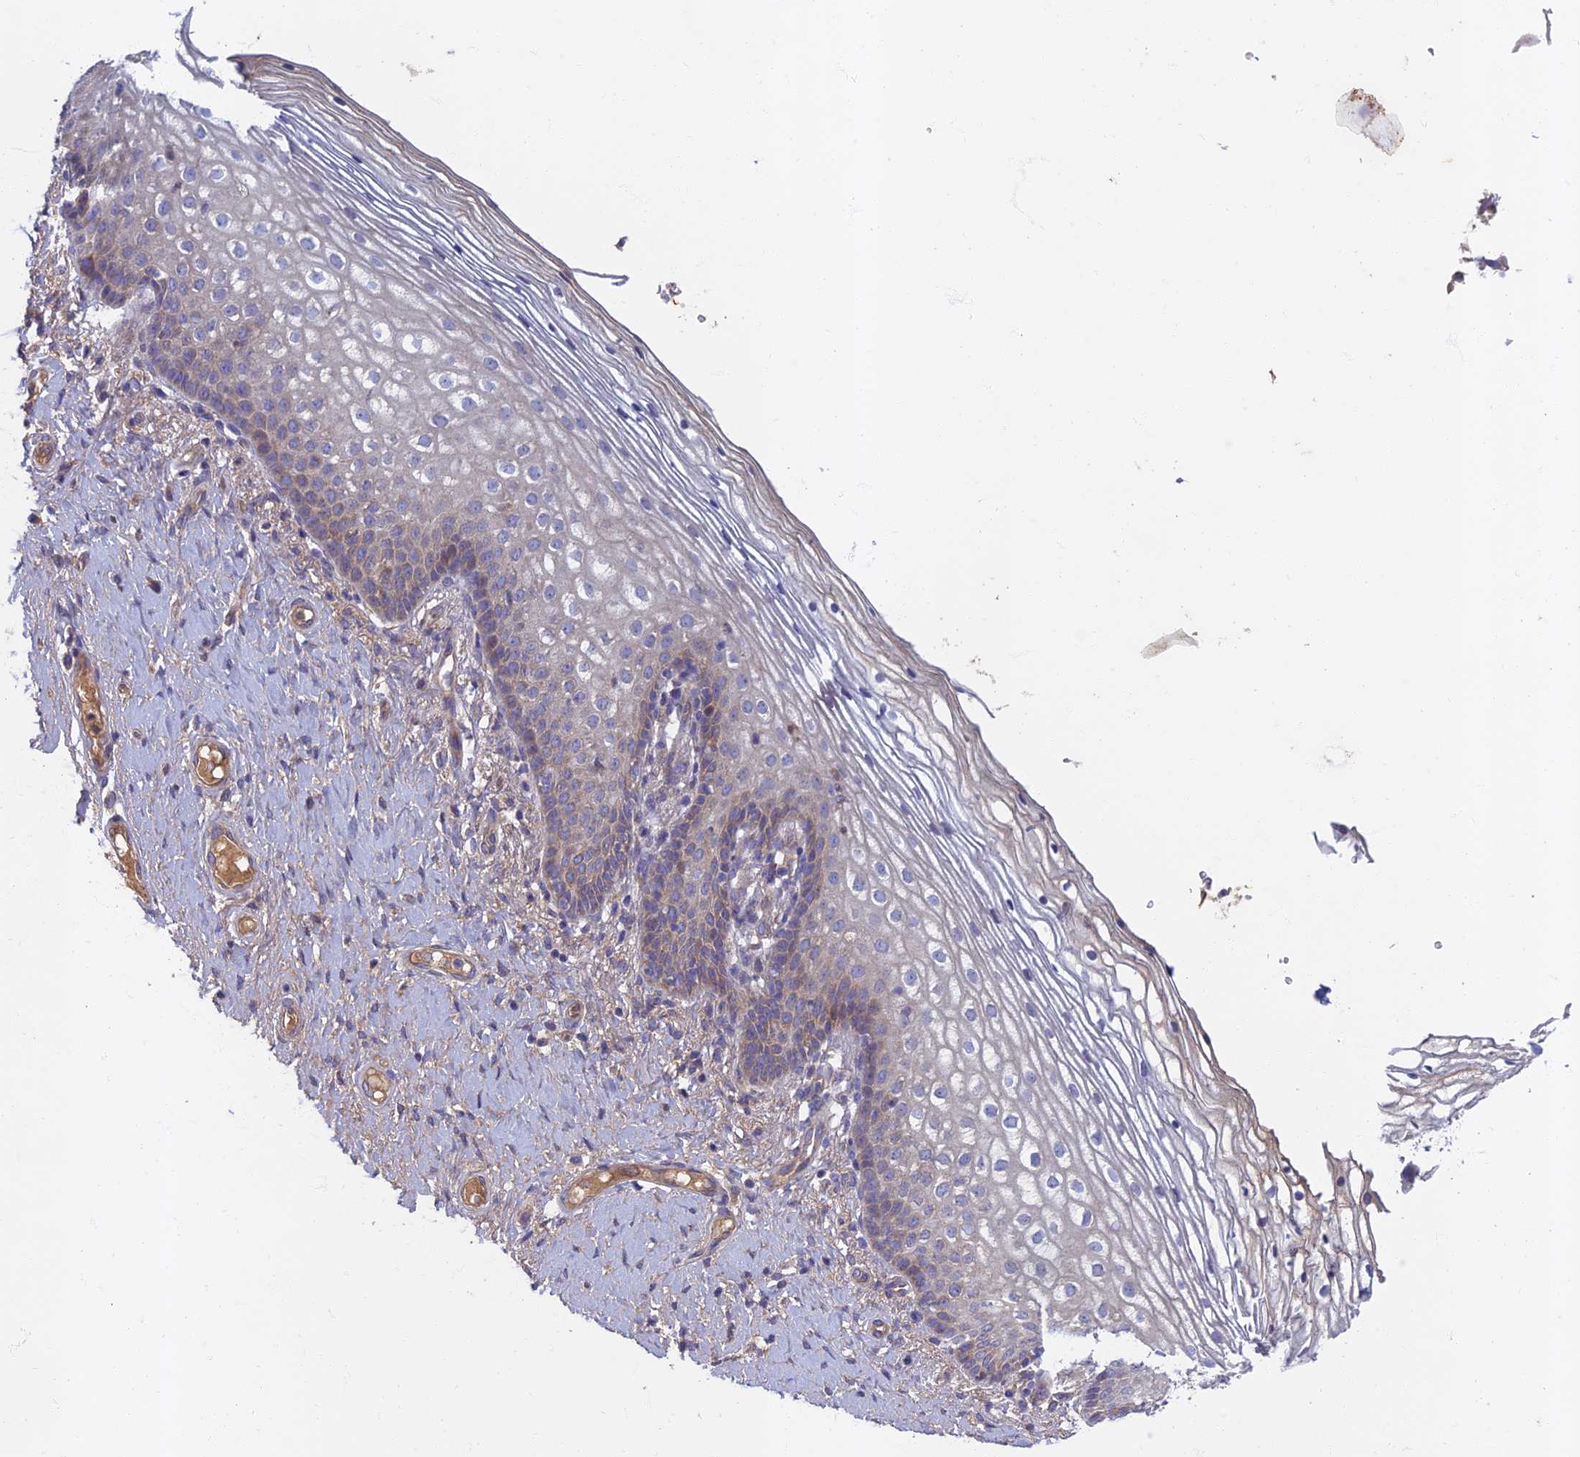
{"staining": {"intensity": "weak", "quantity": "<25%", "location": "cytoplasmic/membranous"}, "tissue": "vagina", "cell_type": "Squamous epithelial cells", "image_type": "normal", "snomed": [{"axis": "morphology", "description": "Normal tissue, NOS"}, {"axis": "topography", "description": "Vagina"}], "caption": "IHC of unremarkable vagina shows no expression in squamous epithelial cells.", "gene": "SOGA1", "patient": {"sex": "female", "age": 60}}